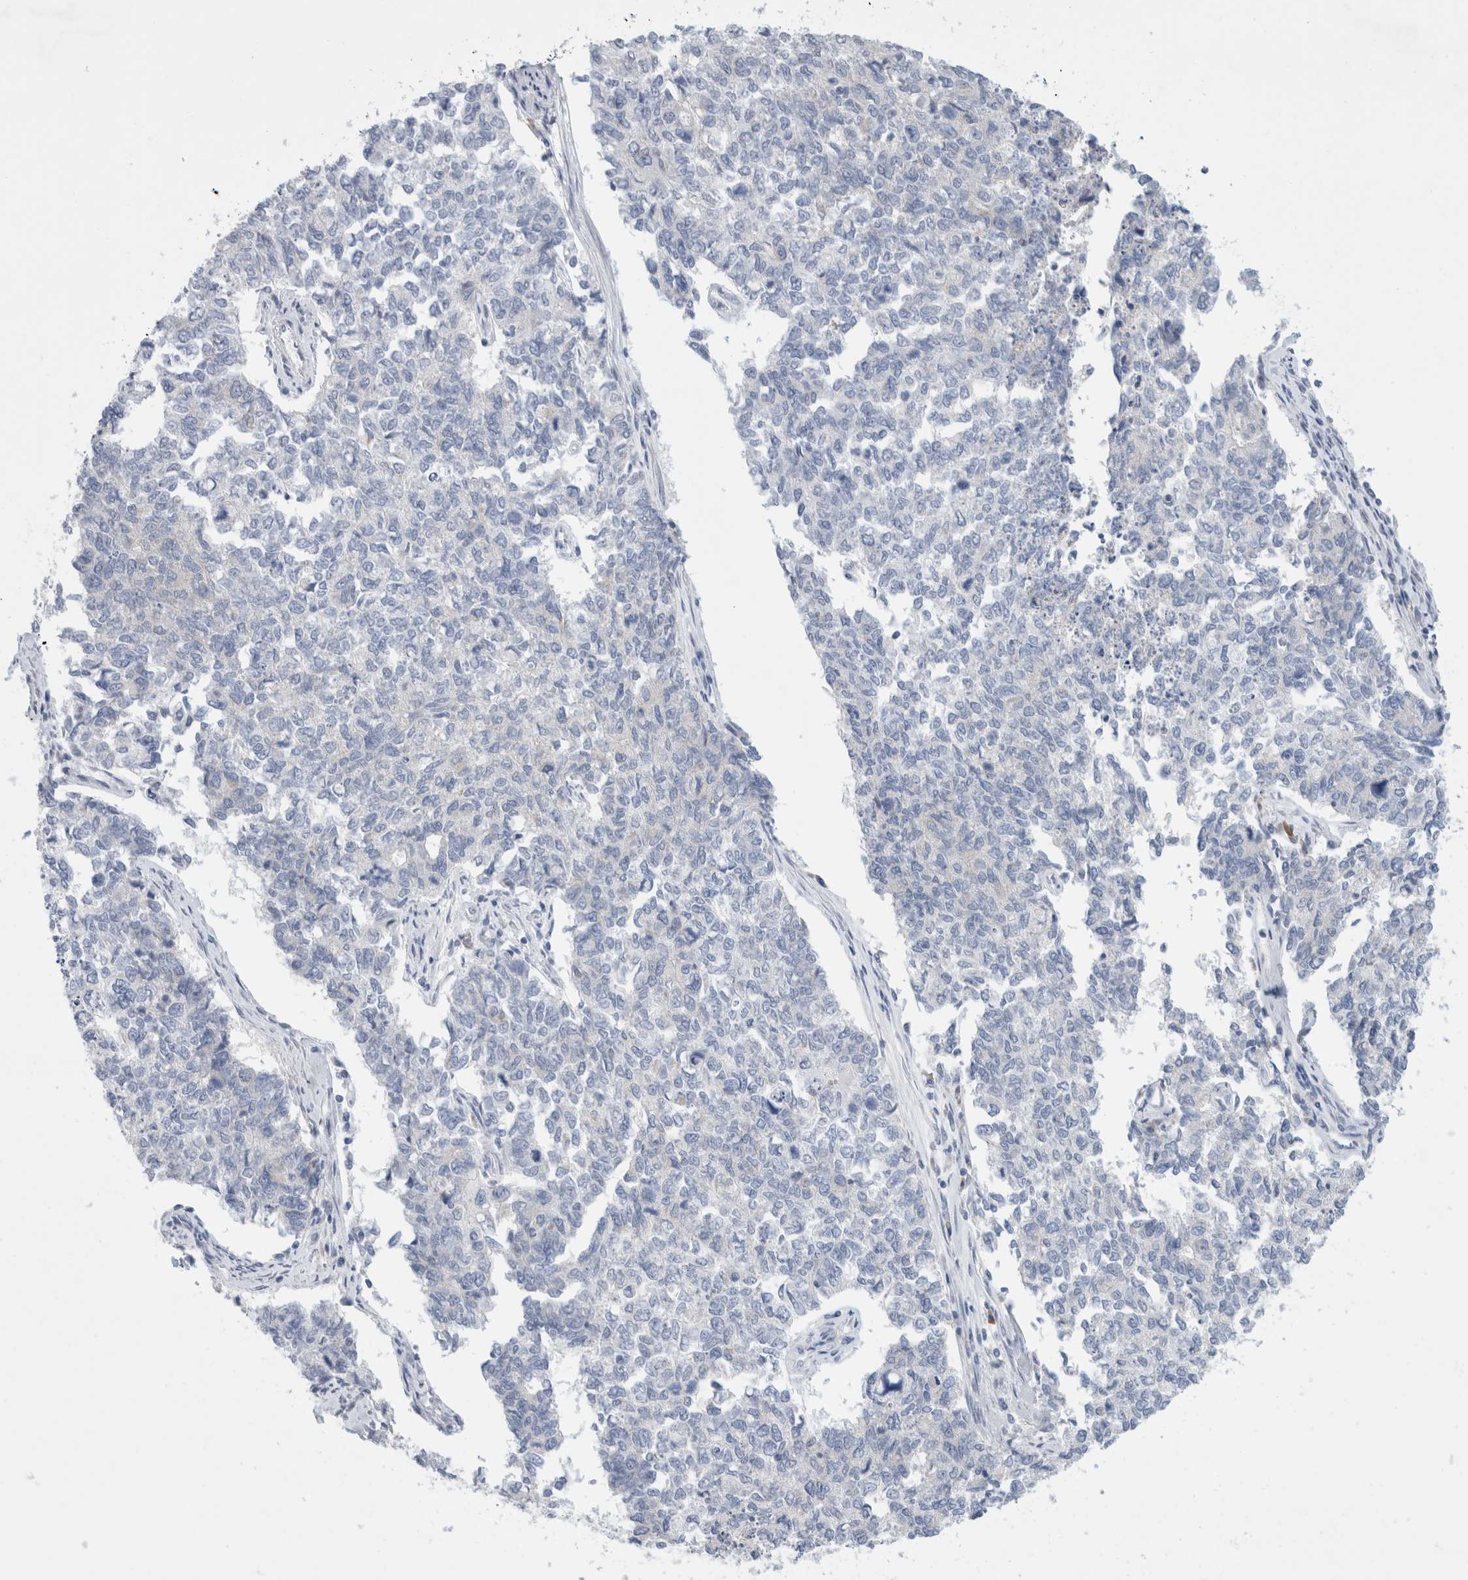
{"staining": {"intensity": "negative", "quantity": "none", "location": "none"}, "tissue": "cervical cancer", "cell_type": "Tumor cells", "image_type": "cancer", "snomed": [{"axis": "morphology", "description": "Squamous cell carcinoma, NOS"}, {"axis": "topography", "description": "Cervix"}], "caption": "DAB immunohistochemical staining of human cervical cancer (squamous cell carcinoma) demonstrates no significant staining in tumor cells.", "gene": "SLC22A12", "patient": {"sex": "female", "age": 63}}